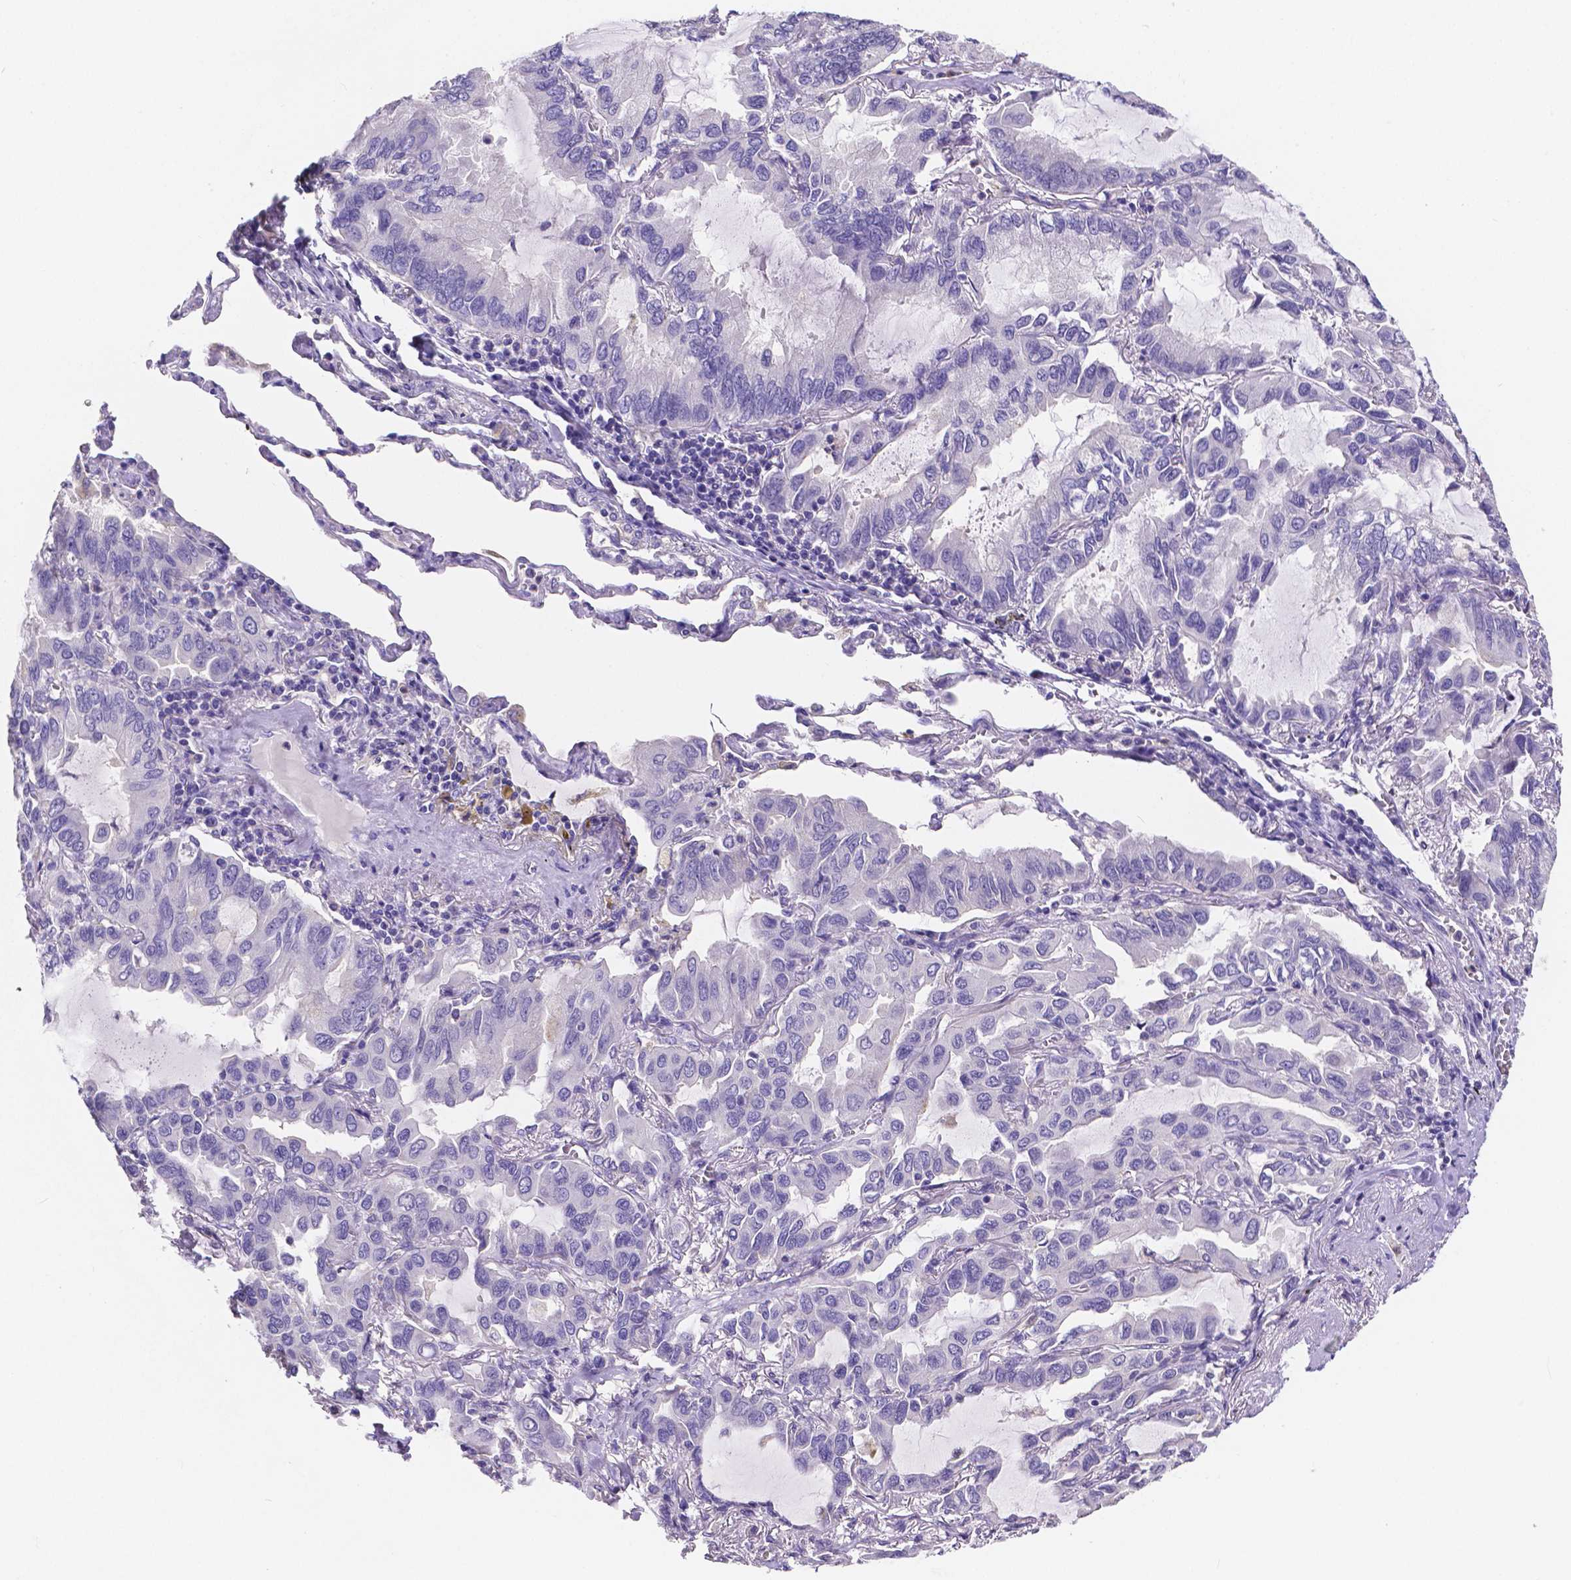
{"staining": {"intensity": "negative", "quantity": "none", "location": "none"}, "tissue": "lung cancer", "cell_type": "Tumor cells", "image_type": "cancer", "snomed": [{"axis": "morphology", "description": "Adenocarcinoma, NOS"}, {"axis": "topography", "description": "Lung"}], "caption": "This photomicrograph is of lung adenocarcinoma stained with immunohistochemistry to label a protein in brown with the nuclei are counter-stained blue. There is no expression in tumor cells. (Brightfield microscopy of DAB (3,3'-diaminobenzidine) IHC at high magnification).", "gene": "ATP6V1D", "patient": {"sex": "male", "age": 64}}